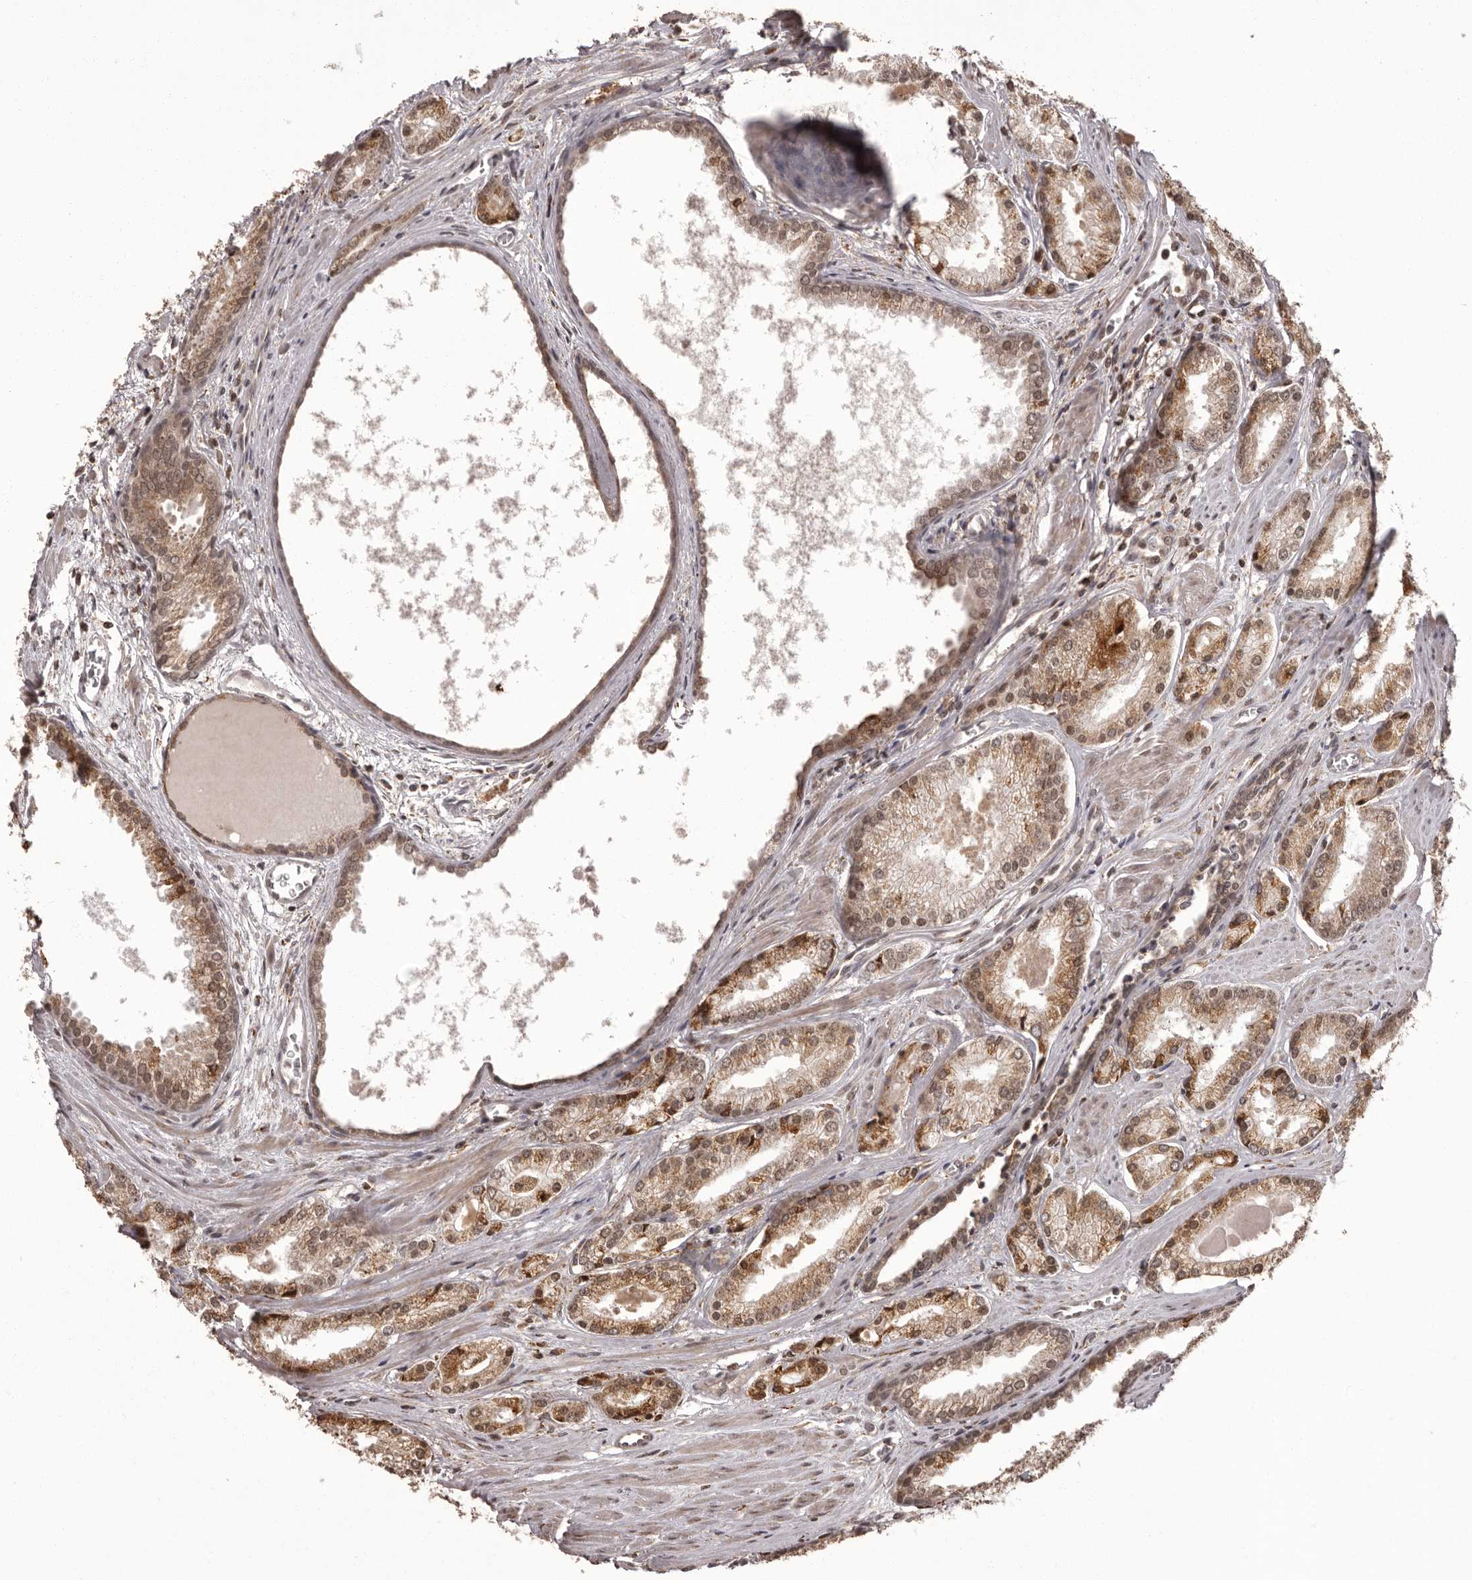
{"staining": {"intensity": "moderate", "quantity": ">75%", "location": "cytoplasmic/membranous,nuclear"}, "tissue": "prostate cancer", "cell_type": "Tumor cells", "image_type": "cancer", "snomed": [{"axis": "morphology", "description": "Adenocarcinoma, Low grade"}, {"axis": "topography", "description": "Prostate"}], "caption": "Moderate cytoplasmic/membranous and nuclear protein expression is appreciated in about >75% of tumor cells in prostate cancer (low-grade adenocarcinoma).", "gene": "IL32", "patient": {"sex": "male", "age": 54}}